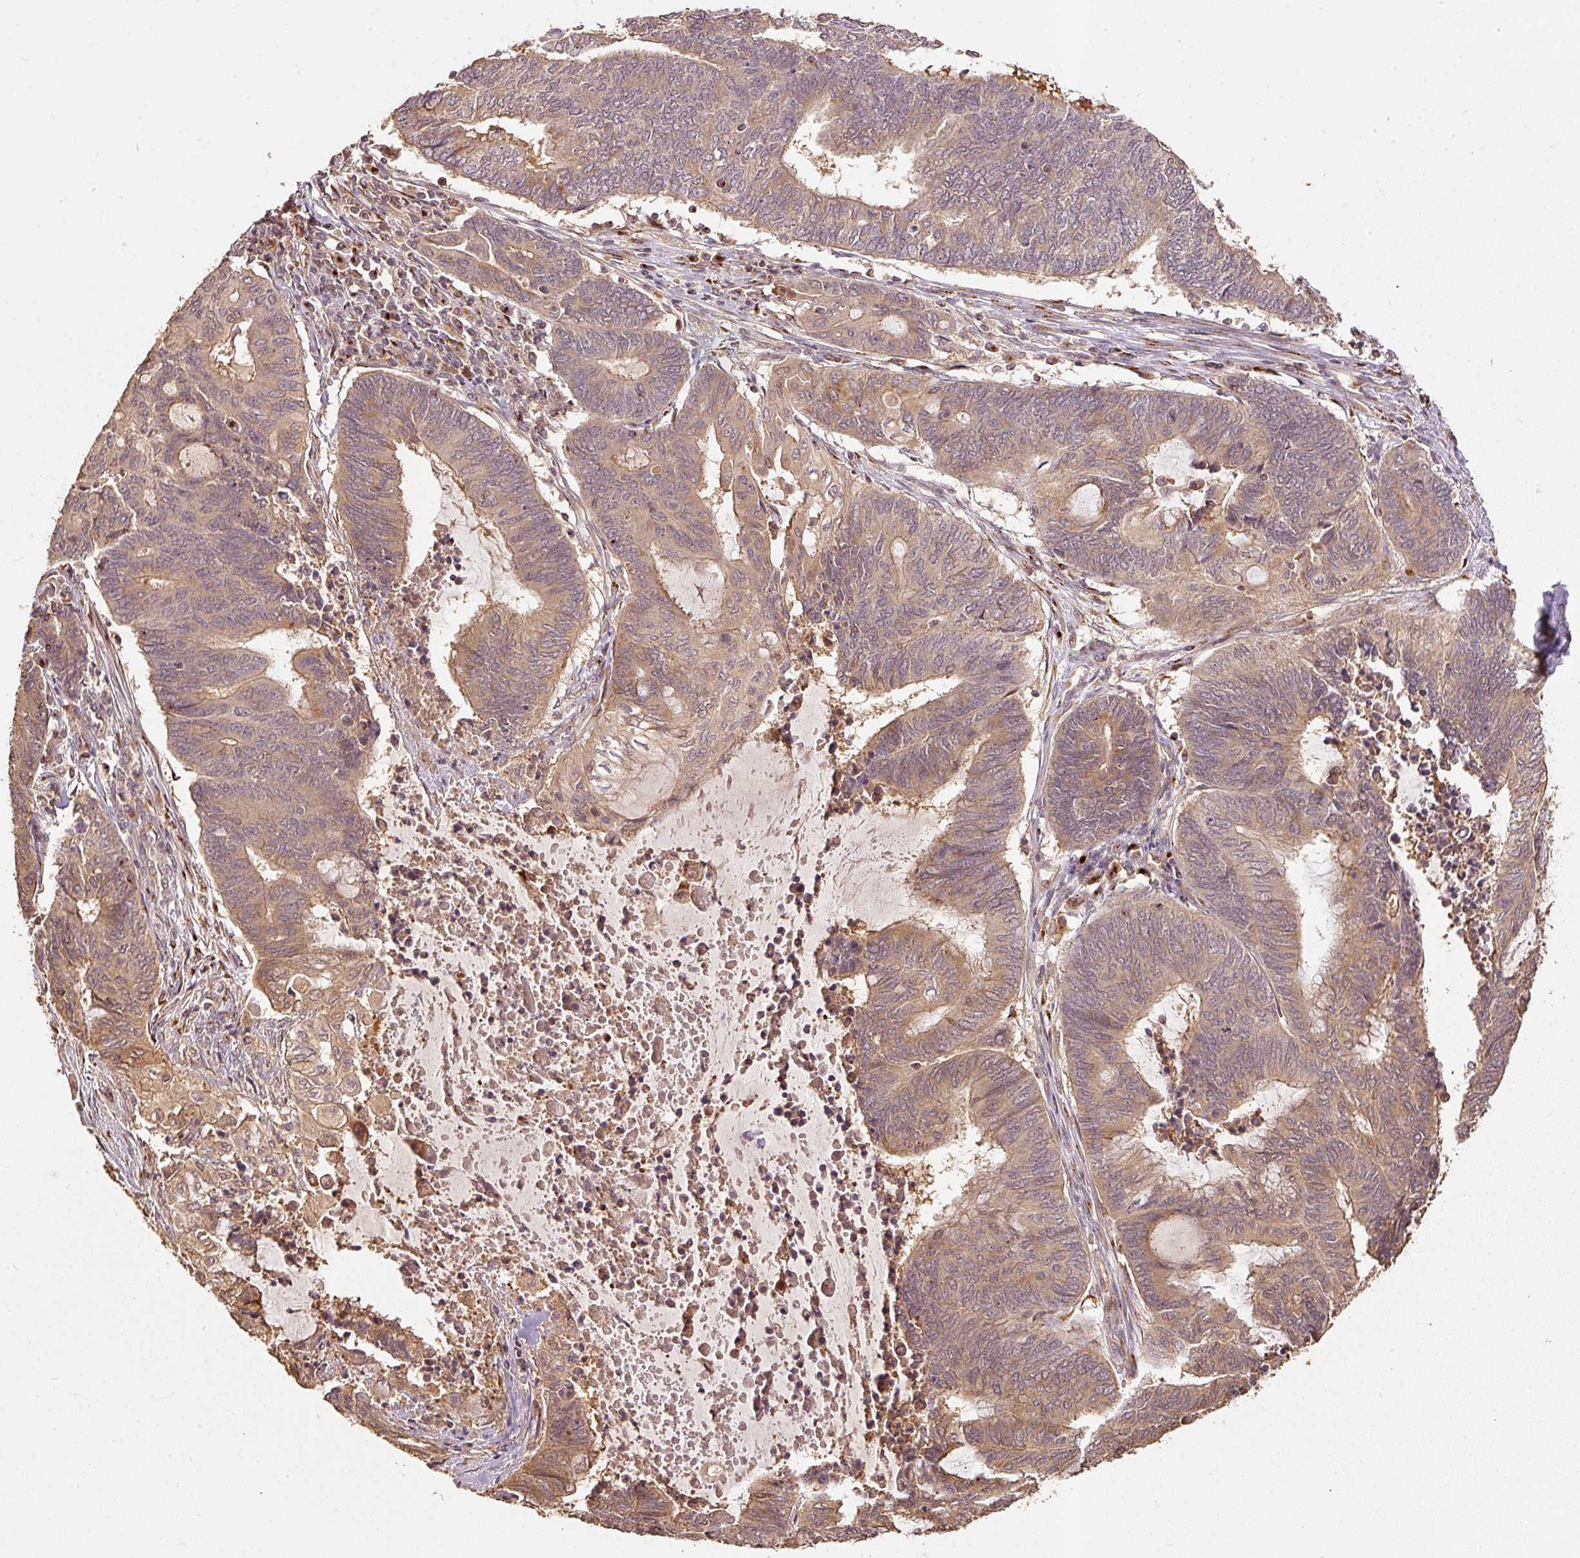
{"staining": {"intensity": "moderate", "quantity": ">75%", "location": "cytoplasmic/membranous"}, "tissue": "endometrial cancer", "cell_type": "Tumor cells", "image_type": "cancer", "snomed": [{"axis": "morphology", "description": "Adenocarcinoma, NOS"}, {"axis": "topography", "description": "Uterus"}, {"axis": "topography", "description": "Endometrium"}], "caption": "Human endometrial cancer (adenocarcinoma) stained with a brown dye reveals moderate cytoplasmic/membranous positive positivity in approximately >75% of tumor cells.", "gene": "FUT8", "patient": {"sex": "female", "age": 70}}